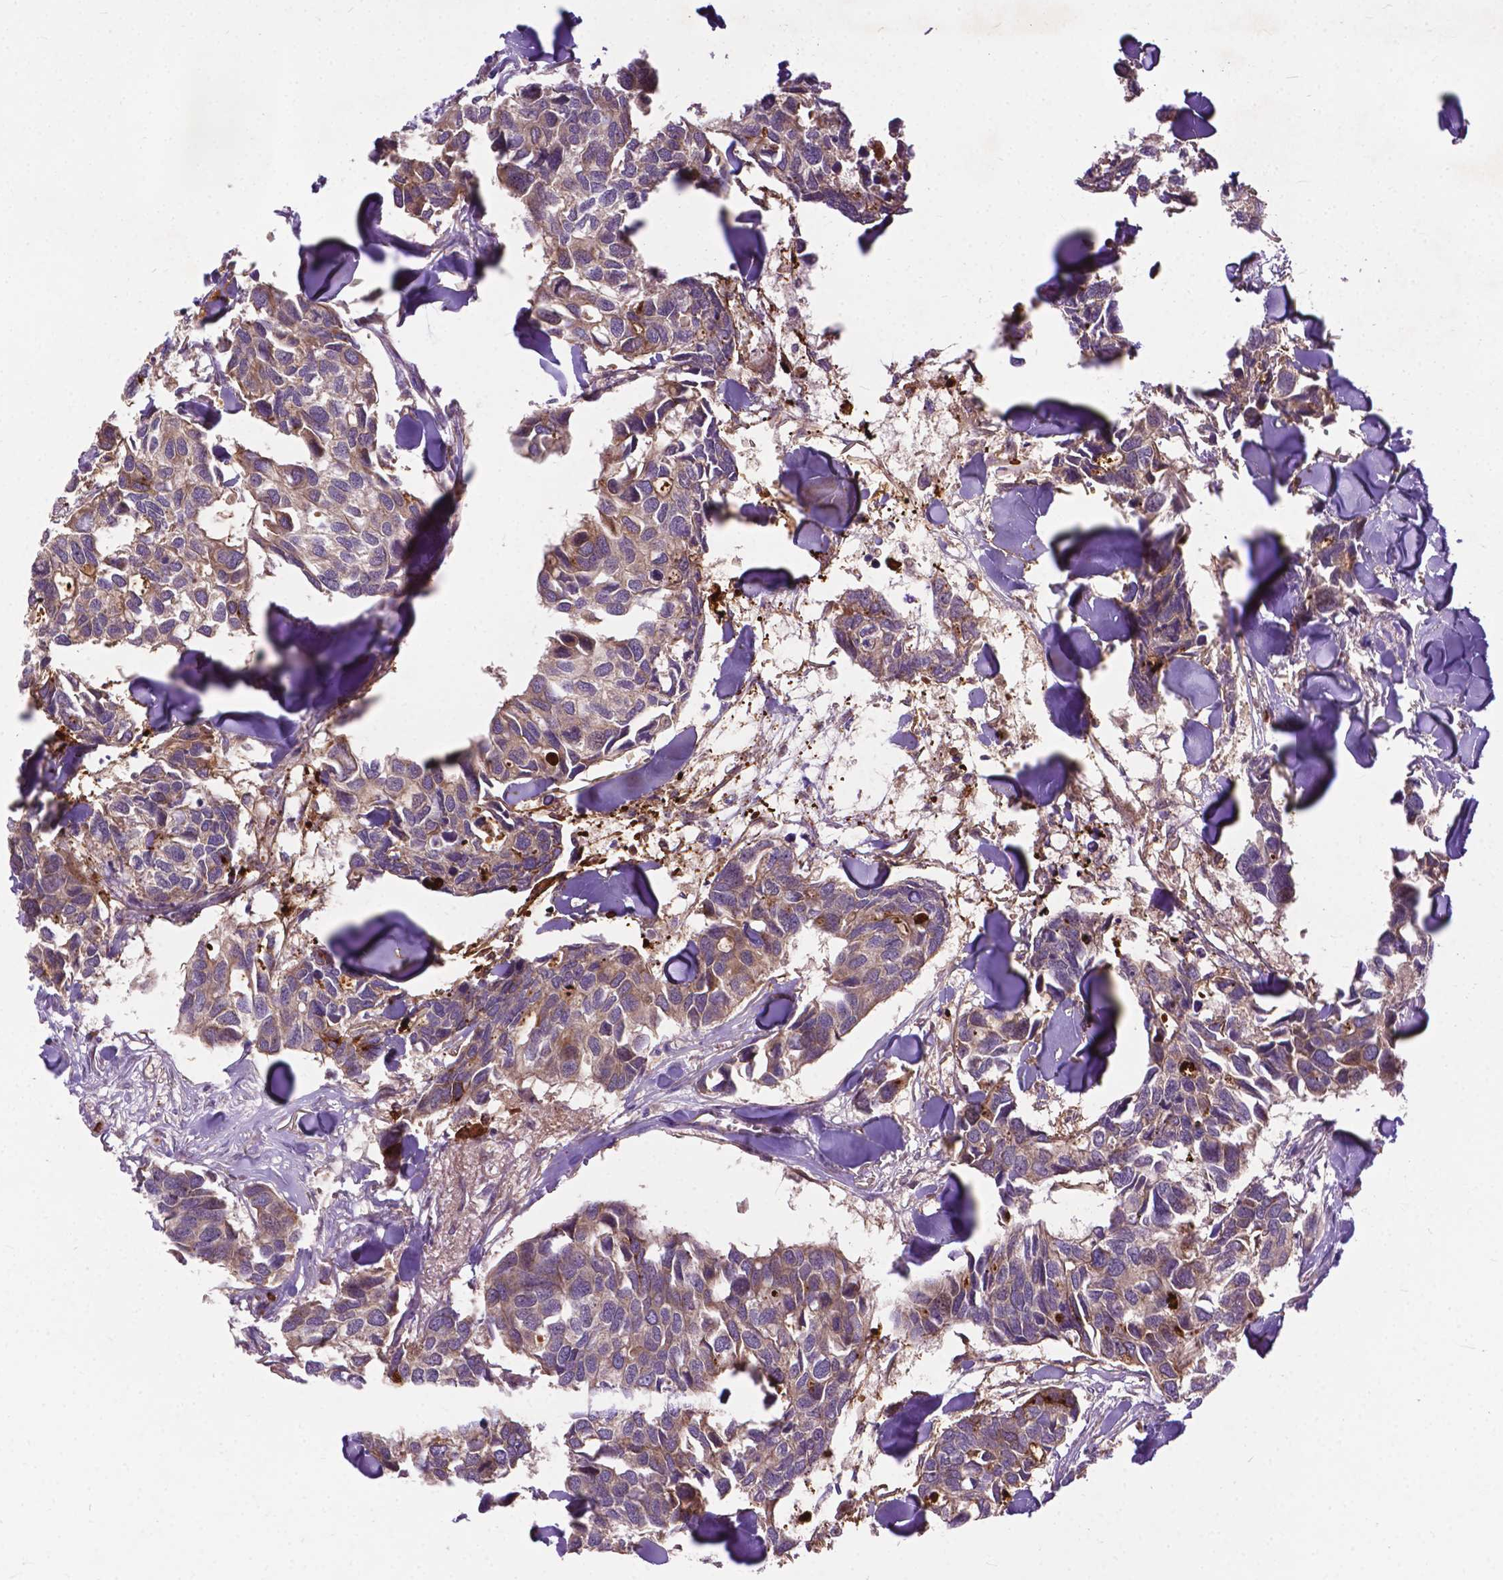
{"staining": {"intensity": "weak", "quantity": "25%-75%", "location": "cytoplasmic/membranous"}, "tissue": "breast cancer", "cell_type": "Tumor cells", "image_type": "cancer", "snomed": [{"axis": "morphology", "description": "Duct carcinoma"}, {"axis": "topography", "description": "Breast"}], "caption": "A brown stain shows weak cytoplasmic/membranous positivity of a protein in human breast cancer tumor cells.", "gene": "PARP3", "patient": {"sex": "female", "age": 83}}